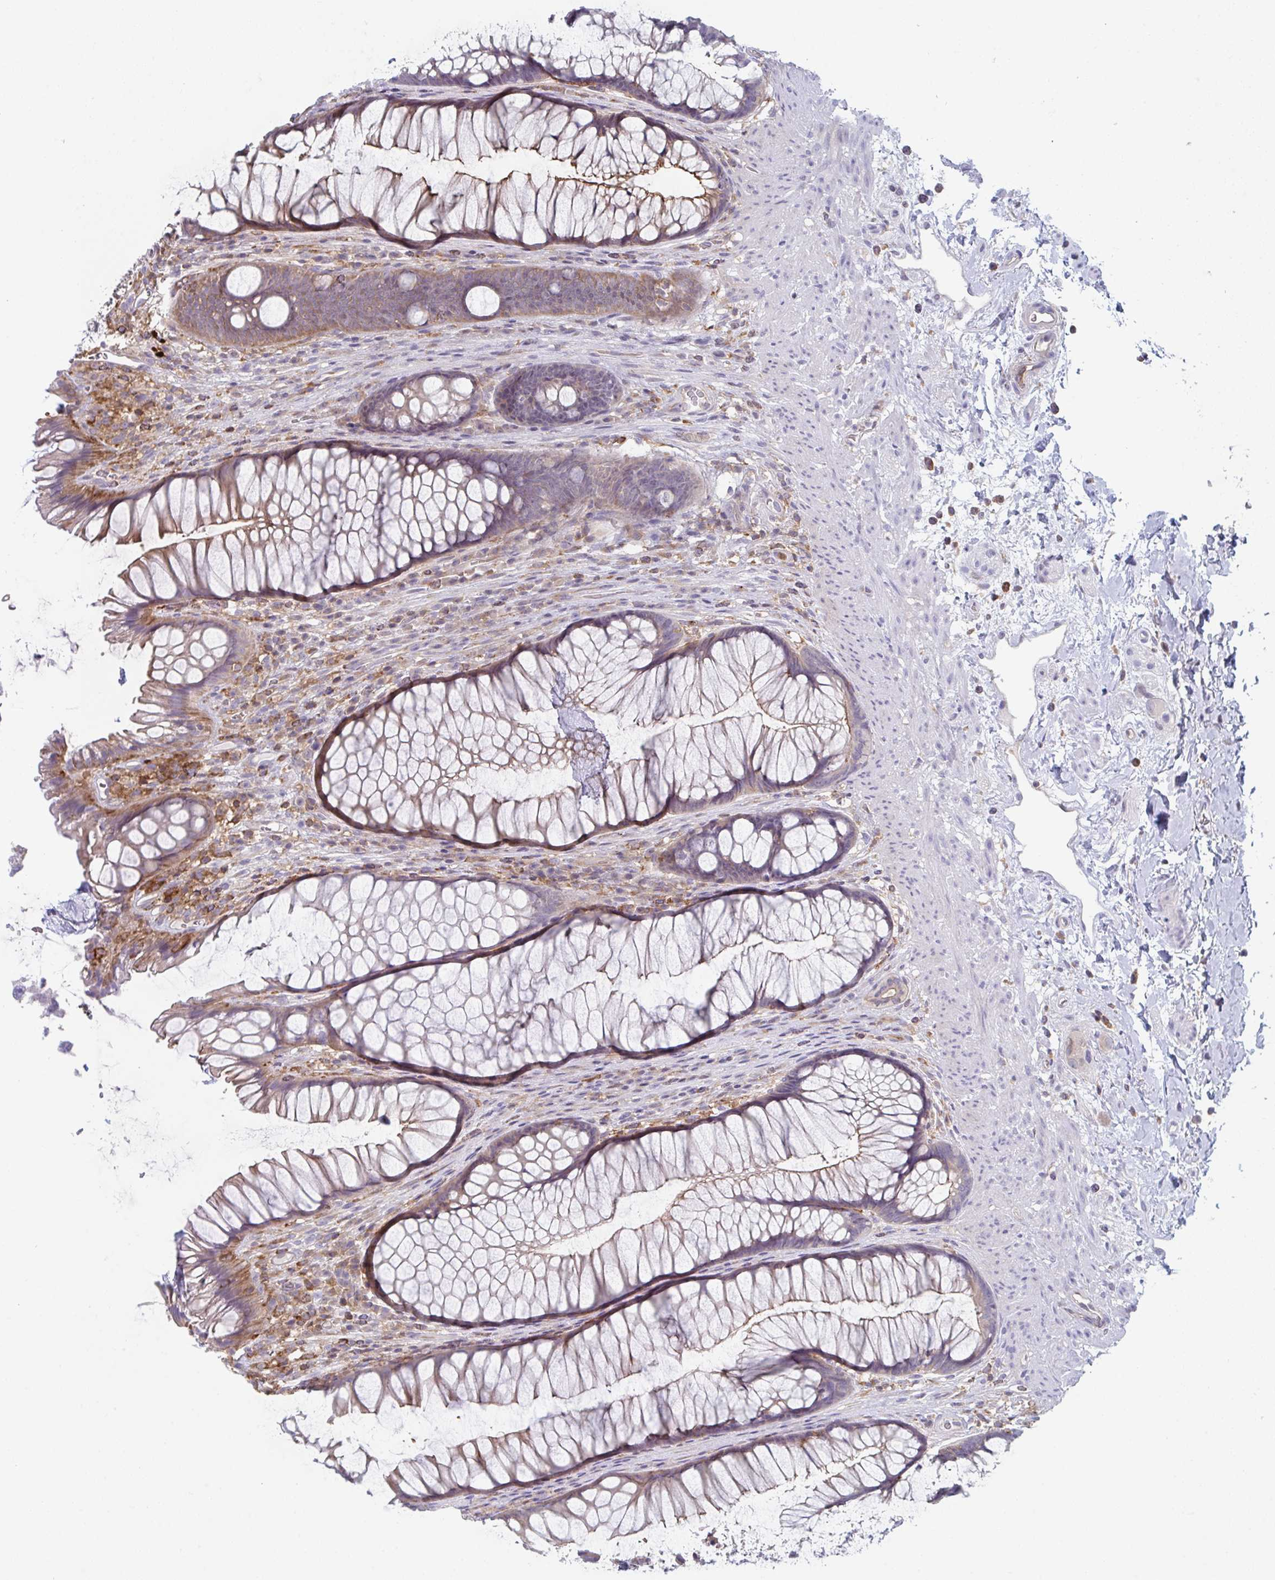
{"staining": {"intensity": "weak", "quantity": "<25%", "location": "cytoplasmic/membranous"}, "tissue": "rectum", "cell_type": "Glandular cells", "image_type": "normal", "snomed": [{"axis": "morphology", "description": "Normal tissue, NOS"}, {"axis": "topography", "description": "Rectum"}], "caption": "IHC histopathology image of unremarkable human rectum stained for a protein (brown), which displays no expression in glandular cells. The staining is performed using DAB brown chromogen with nuclei counter-stained in using hematoxylin.", "gene": "DISP2", "patient": {"sex": "male", "age": 53}}